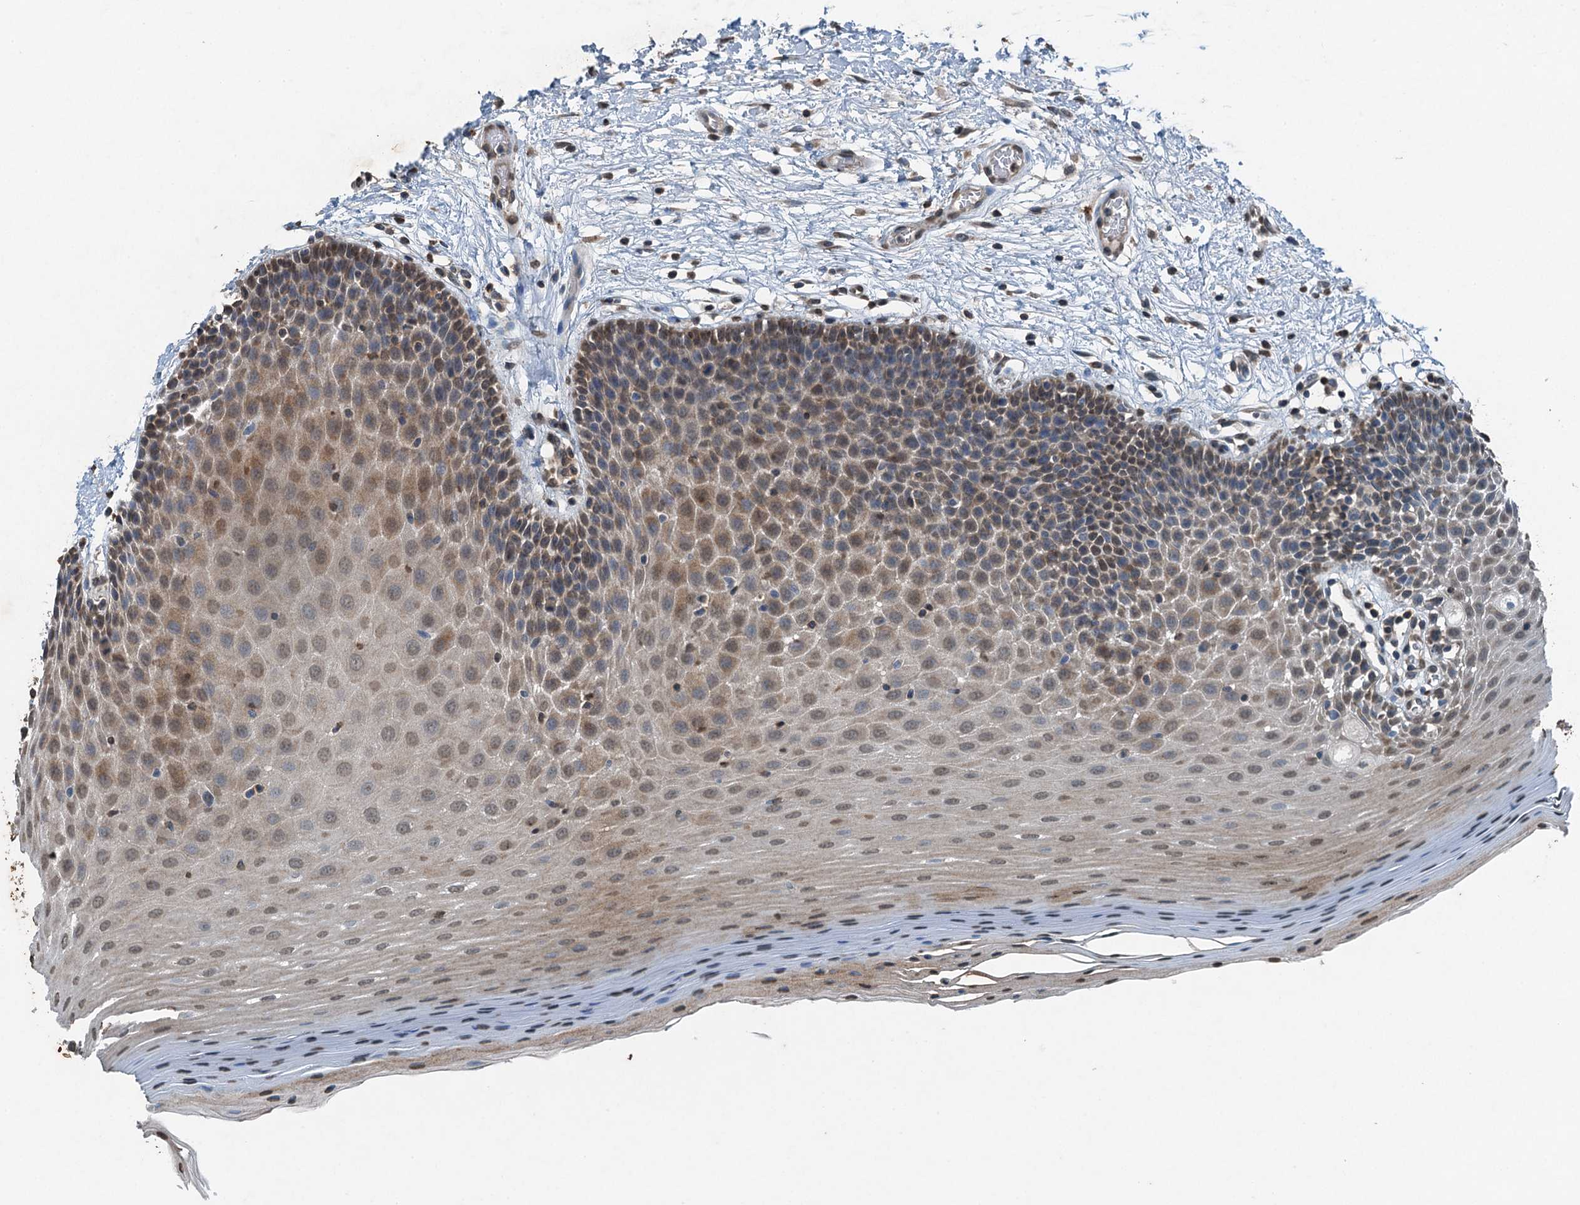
{"staining": {"intensity": "weak", "quantity": ">75%", "location": "cytoplasmic/membranous,nuclear"}, "tissue": "oral mucosa", "cell_type": "Squamous epithelial cells", "image_type": "normal", "snomed": [{"axis": "morphology", "description": "Normal tissue, NOS"}, {"axis": "topography", "description": "Oral tissue"}, {"axis": "topography", "description": "Tounge, NOS"}], "caption": "Immunohistochemical staining of unremarkable human oral mucosa reveals weak cytoplasmic/membranous,nuclear protein expression in about >75% of squamous epithelial cells.", "gene": "TCTN1", "patient": {"sex": "male", "age": 47}}